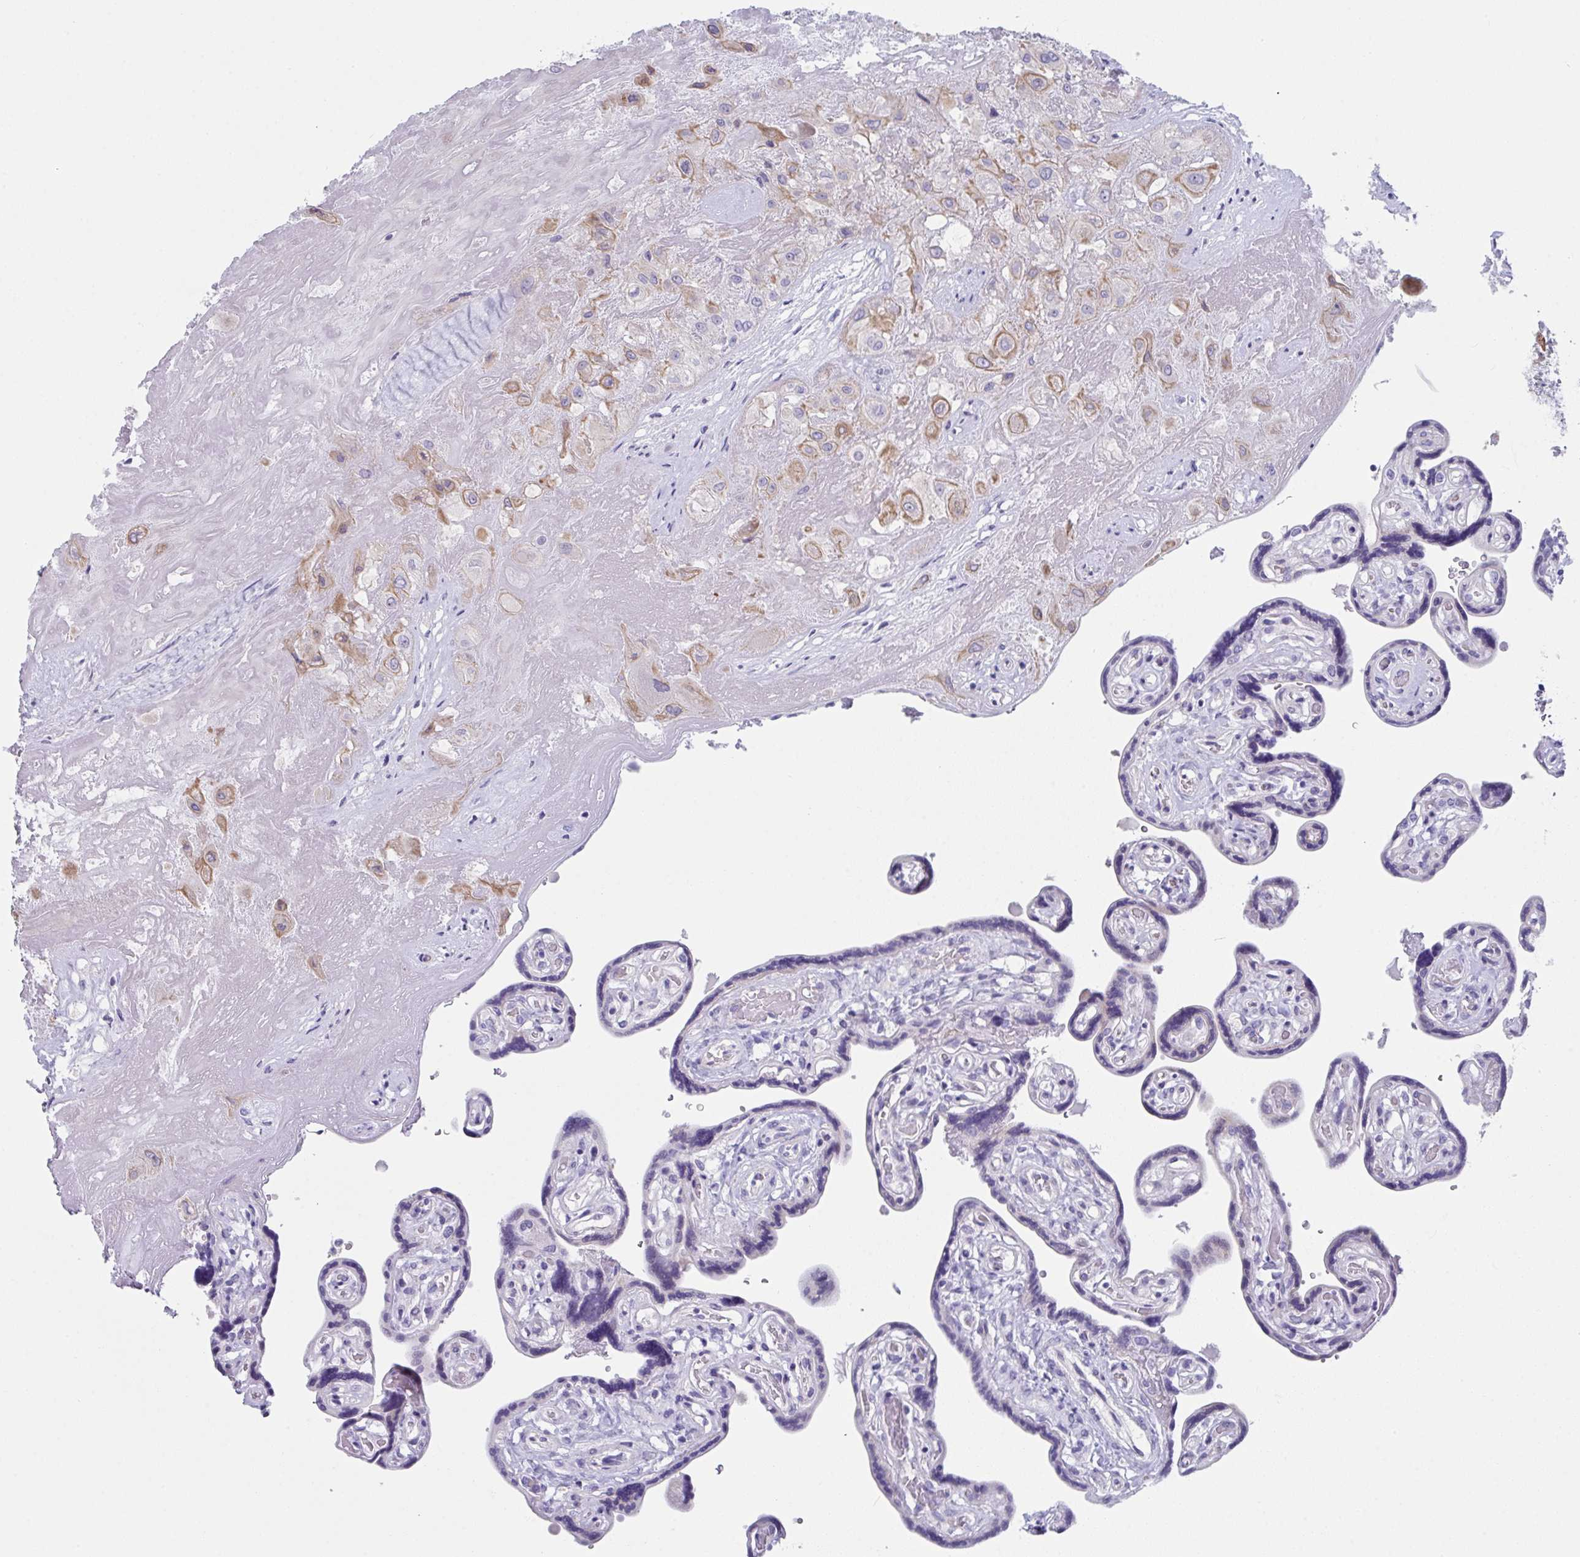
{"staining": {"intensity": "moderate", "quantity": "25%-75%", "location": "cytoplasmic/membranous"}, "tissue": "placenta", "cell_type": "Decidual cells", "image_type": "normal", "snomed": [{"axis": "morphology", "description": "Normal tissue, NOS"}, {"axis": "topography", "description": "Placenta"}], "caption": "Immunohistochemical staining of benign placenta demonstrates 25%-75% levels of moderate cytoplasmic/membranous protein positivity in approximately 25%-75% of decidual cells.", "gene": "FBXO47", "patient": {"sex": "female", "age": 32}}